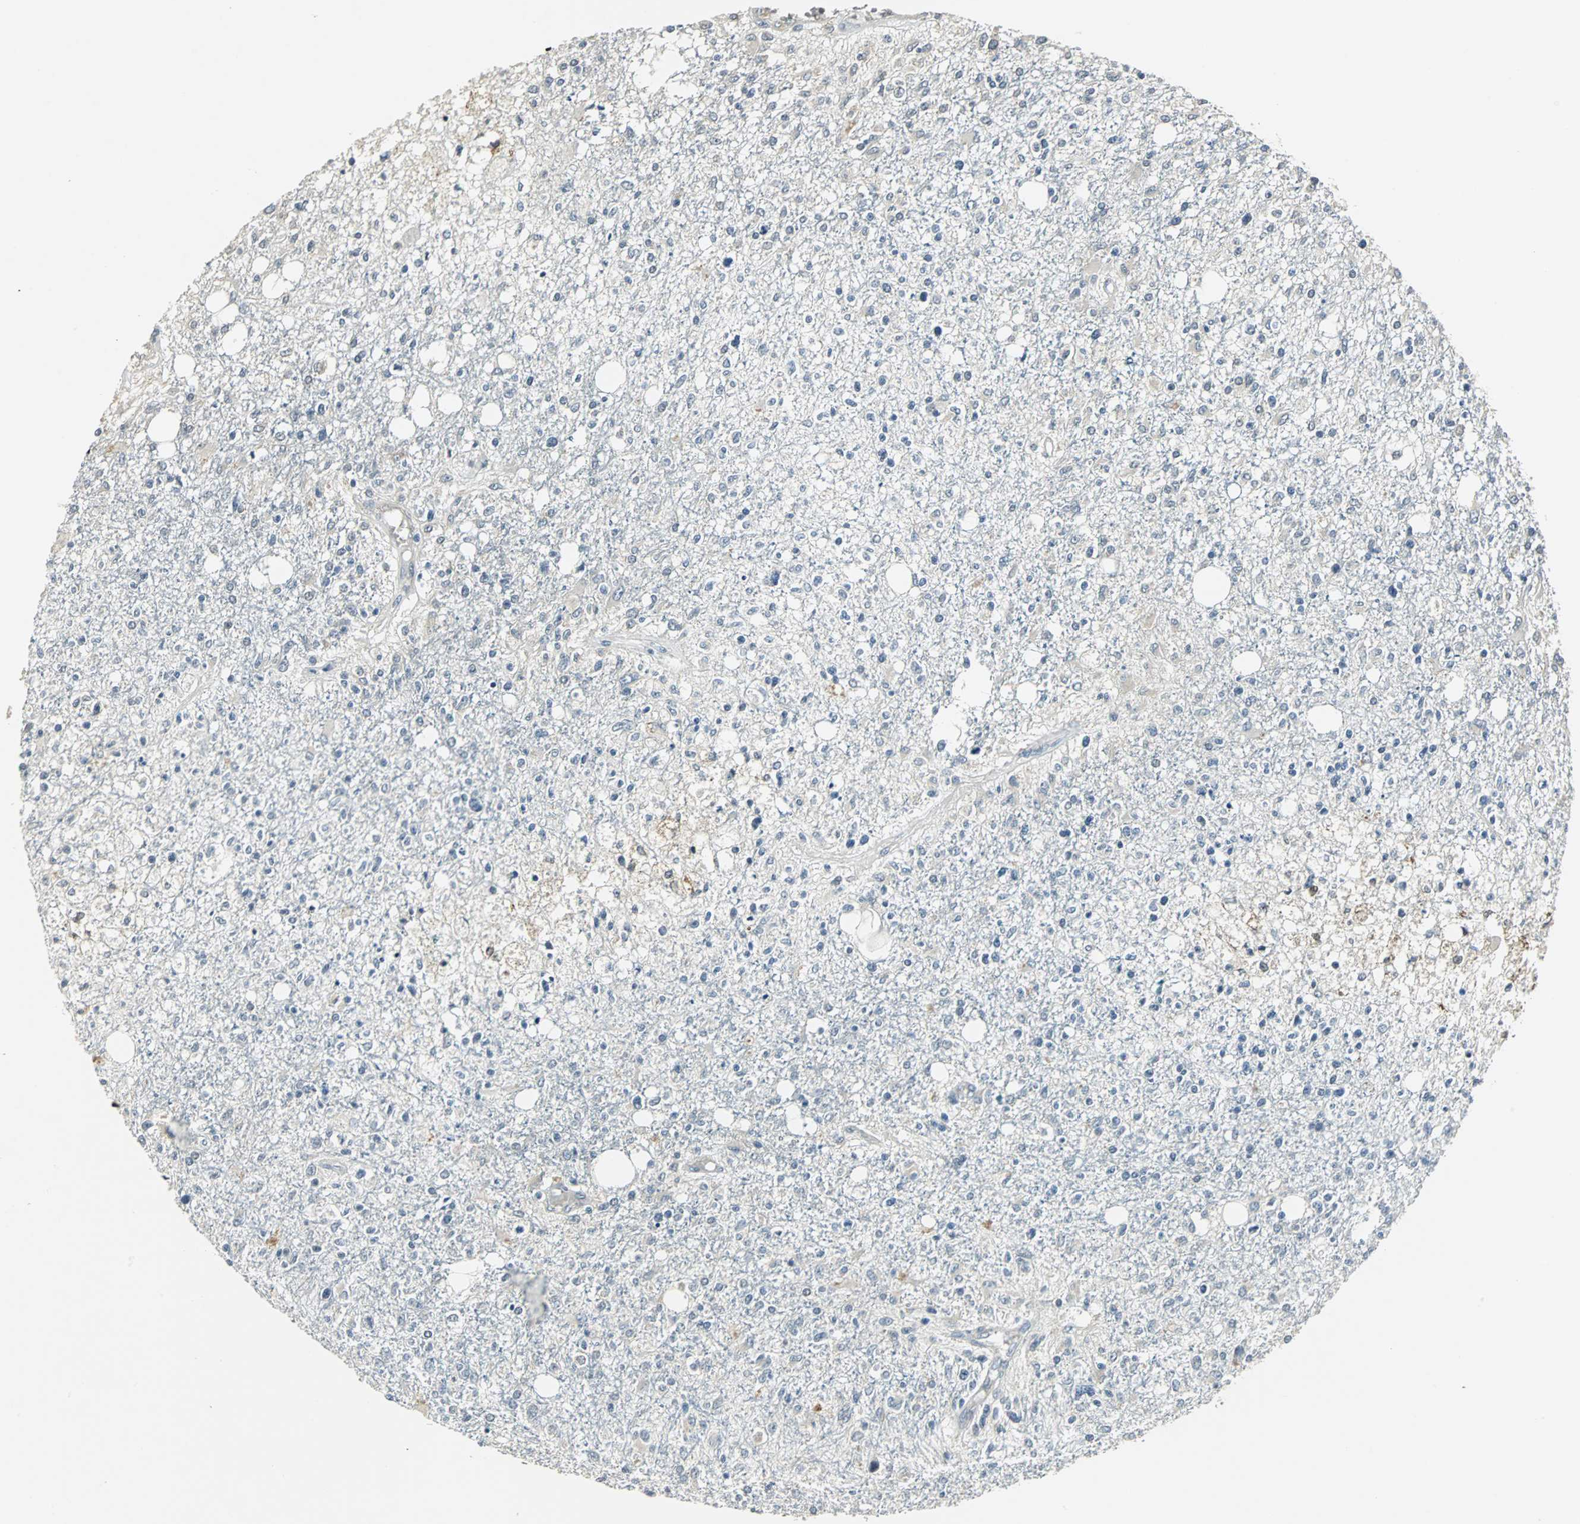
{"staining": {"intensity": "weak", "quantity": "<25%", "location": "cytoplasmic/membranous"}, "tissue": "glioma", "cell_type": "Tumor cells", "image_type": "cancer", "snomed": [{"axis": "morphology", "description": "Glioma, malignant, High grade"}, {"axis": "topography", "description": "Cerebral cortex"}], "caption": "Immunohistochemistry (IHC) image of glioma stained for a protein (brown), which exhibits no positivity in tumor cells. (Brightfield microscopy of DAB immunohistochemistry at high magnification).", "gene": "CCT5", "patient": {"sex": "male", "age": 76}}